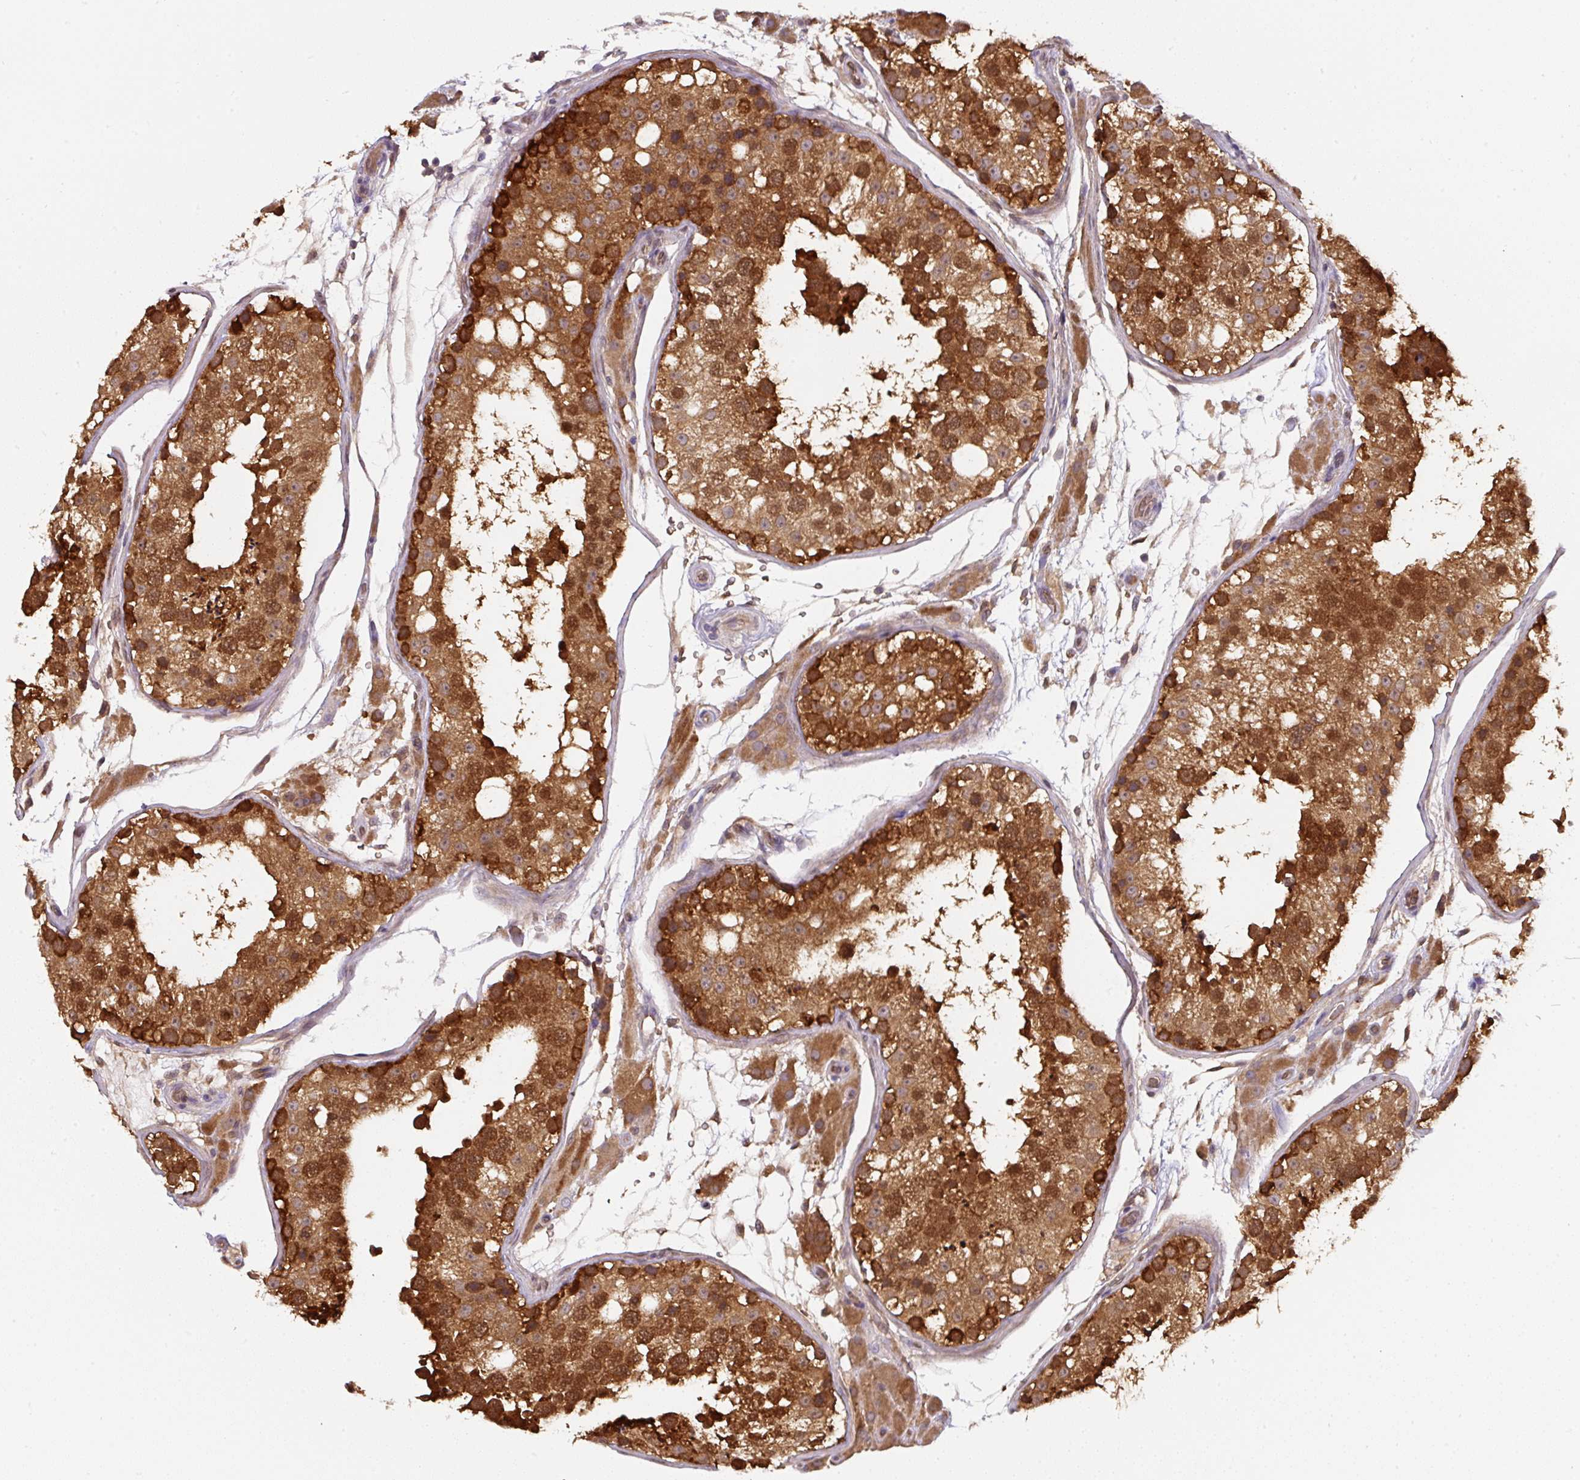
{"staining": {"intensity": "strong", "quantity": ">75%", "location": "cytoplasmic/membranous"}, "tissue": "testis", "cell_type": "Cells in seminiferous ducts", "image_type": "normal", "snomed": [{"axis": "morphology", "description": "Normal tissue, NOS"}, {"axis": "topography", "description": "Testis"}], "caption": "Cells in seminiferous ducts exhibit high levels of strong cytoplasmic/membranous positivity in approximately >75% of cells in normal testis. (Brightfield microscopy of DAB IHC at high magnification).", "gene": "ST13", "patient": {"sex": "male", "age": 26}}